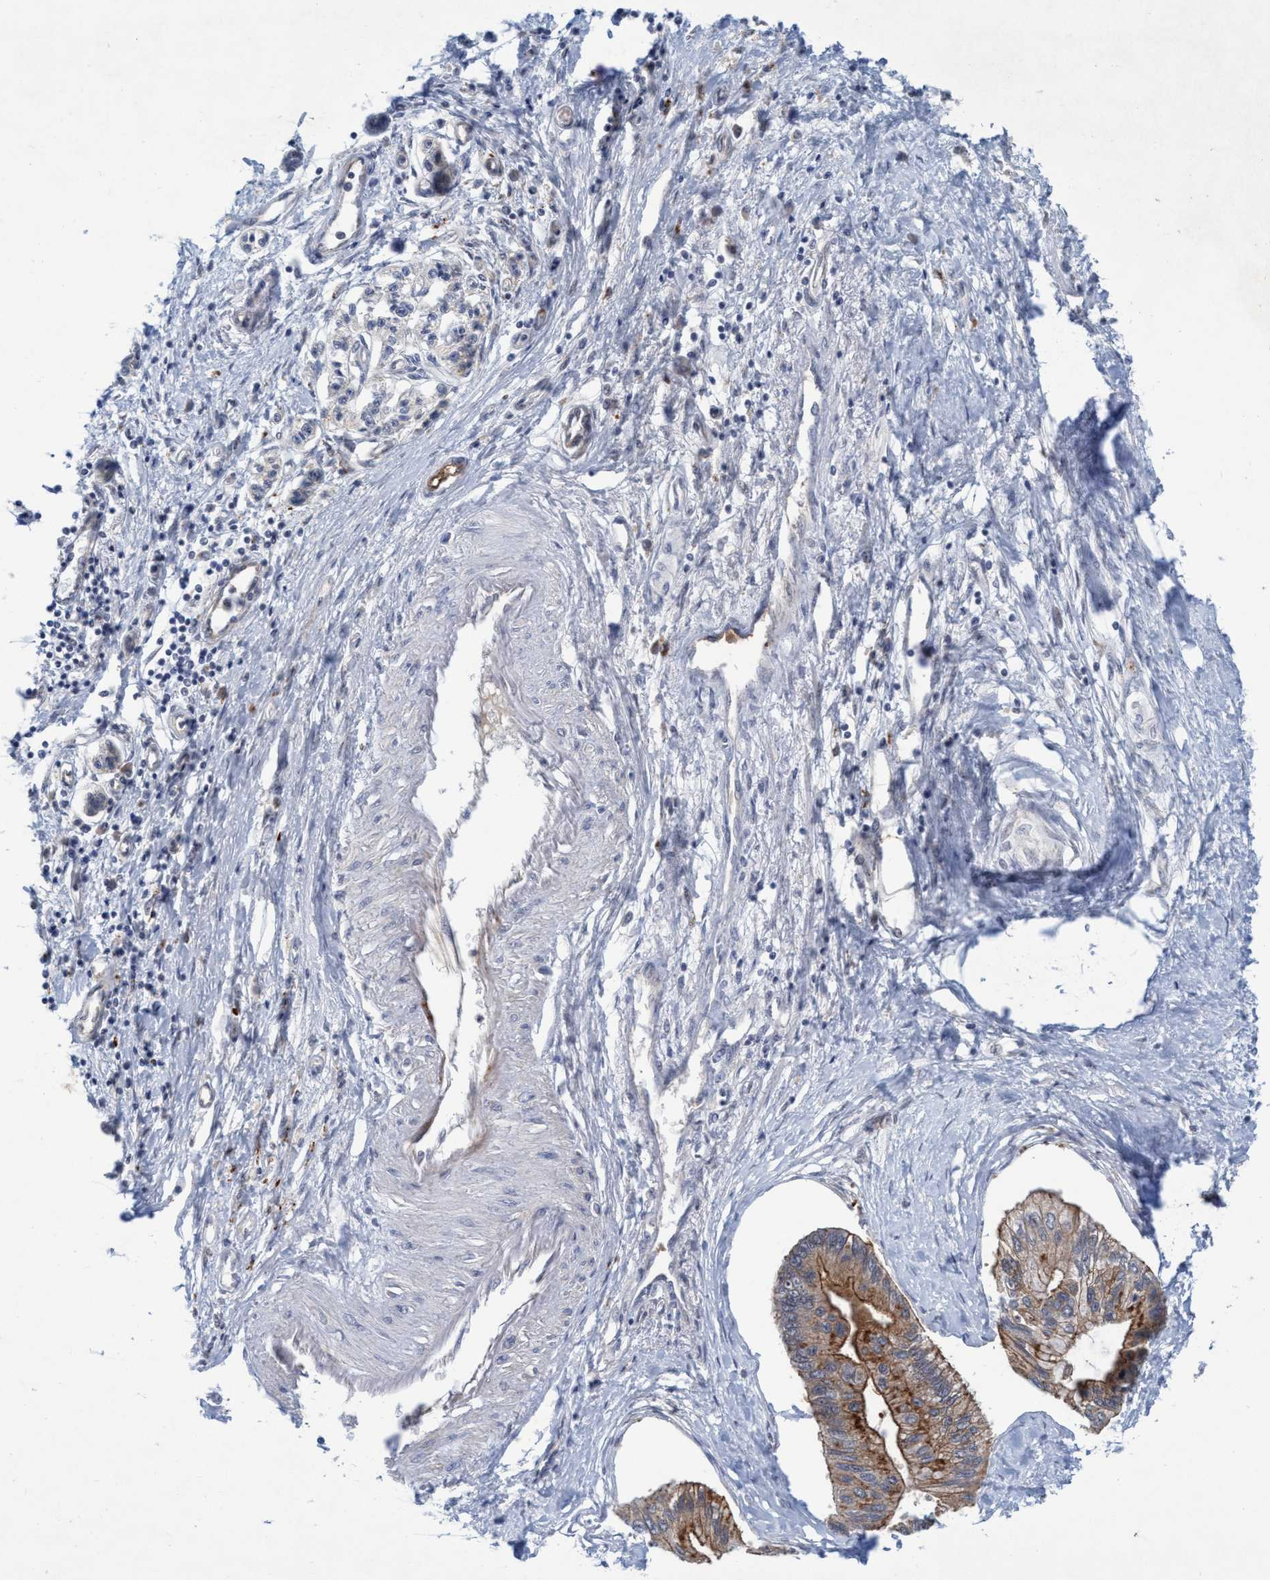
{"staining": {"intensity": "moderate", "quantity": "<25%", "location": "cytoplasmic/membranous"}, "tissue": "pancreatic cancer", "cell_type": "Tumor cells", "image_type": "cancer", "snomed": [{"axis": "morphology", "description": "Adenocarcinoma, NOS"}, {"axis": "topography", "description": "Pancreas"}], "caption": "A low amount of moderate cytoplasmic/membranous staining is appreciated in about <25% of tumor cells in pancreatic cancer (adenocarcinoma) tissue. Using DAB (brown) and hematoxylin (blue) stains, captured at high magnification using brightfield microscopy.", "gene": "TRIM65", "patient": {"sex": "female", "age": 77}}